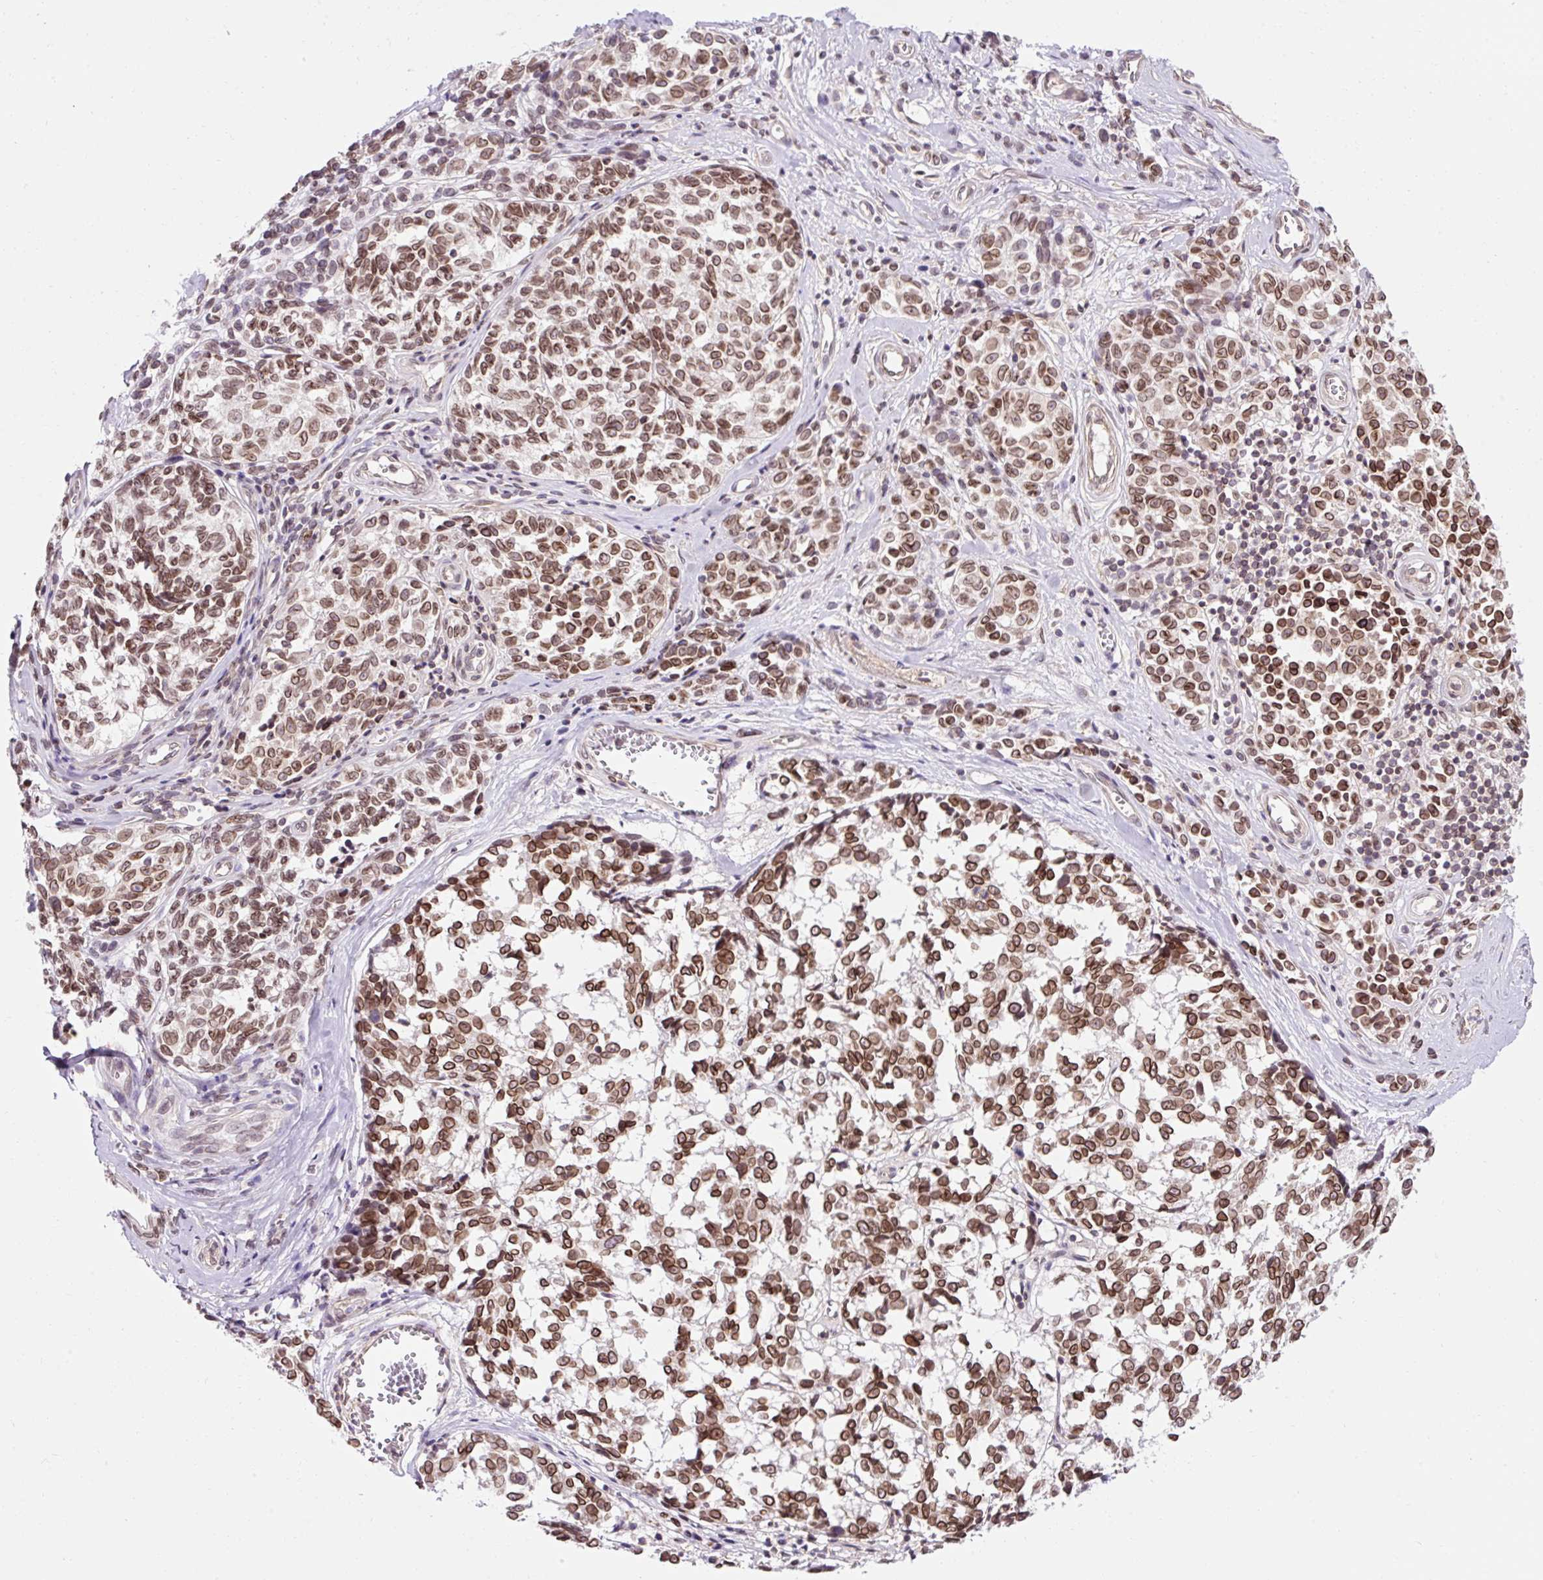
{"staining": {"intensity": "strong", "quantity": ">75%", "location": "cytoplasmic/membranous,nuclear"}, "tissue": "melanoma", "cell_type": "Tumor cells", "image_type": "cancer", "snomed": [{"axis": "morphology", "description": "Malignant melanoma, NOS"}, {"axis": "topography", "description": "Skin"}], "caption": "Protein analysis of melanoma tissue demonstrates strong cytoplasmic/membranous and nuclear expression in approximately >75% of tumor cells.", "gene": "ZNF610", "patient": {"sex": "female", "age": 64}}